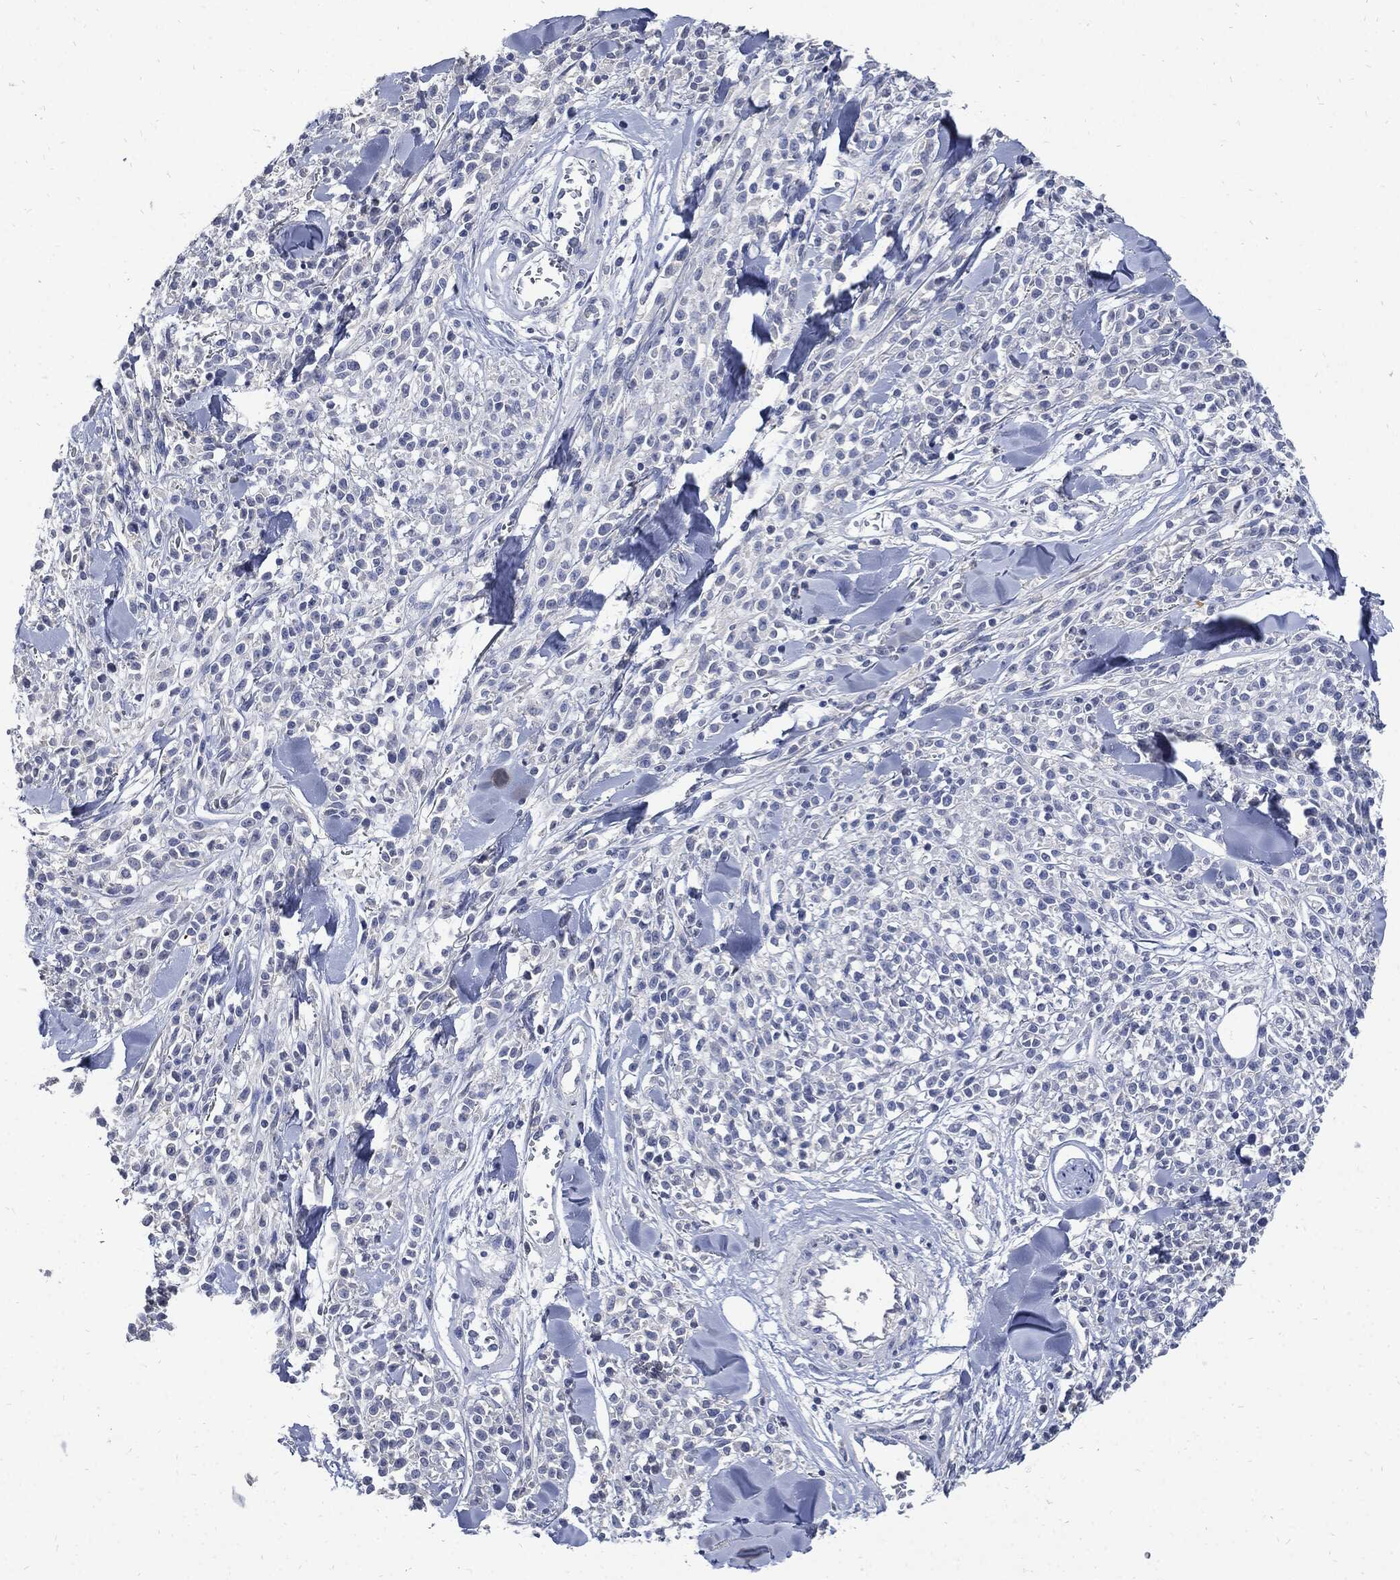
{"staining": {"intensity": "negative", "quantity": "none", "location": "none"}, "tissue": "melanoma", "cell_type": "Tumor cells", "image_type": "cancer", "snomed": [{"axis": "morphology", "description": "Malignant melanoma, NOS"}, {"axis": "topography", "description": "Skin"}, {"axis": "topography", "description": "Skin of trunk"}], "caption": "Immunohistochemical staining of human malignant melanoma demonstrates no significant positivity in tumor cells.", "gene": "CPE", "patient": {"sex": "male", "age": 74}}